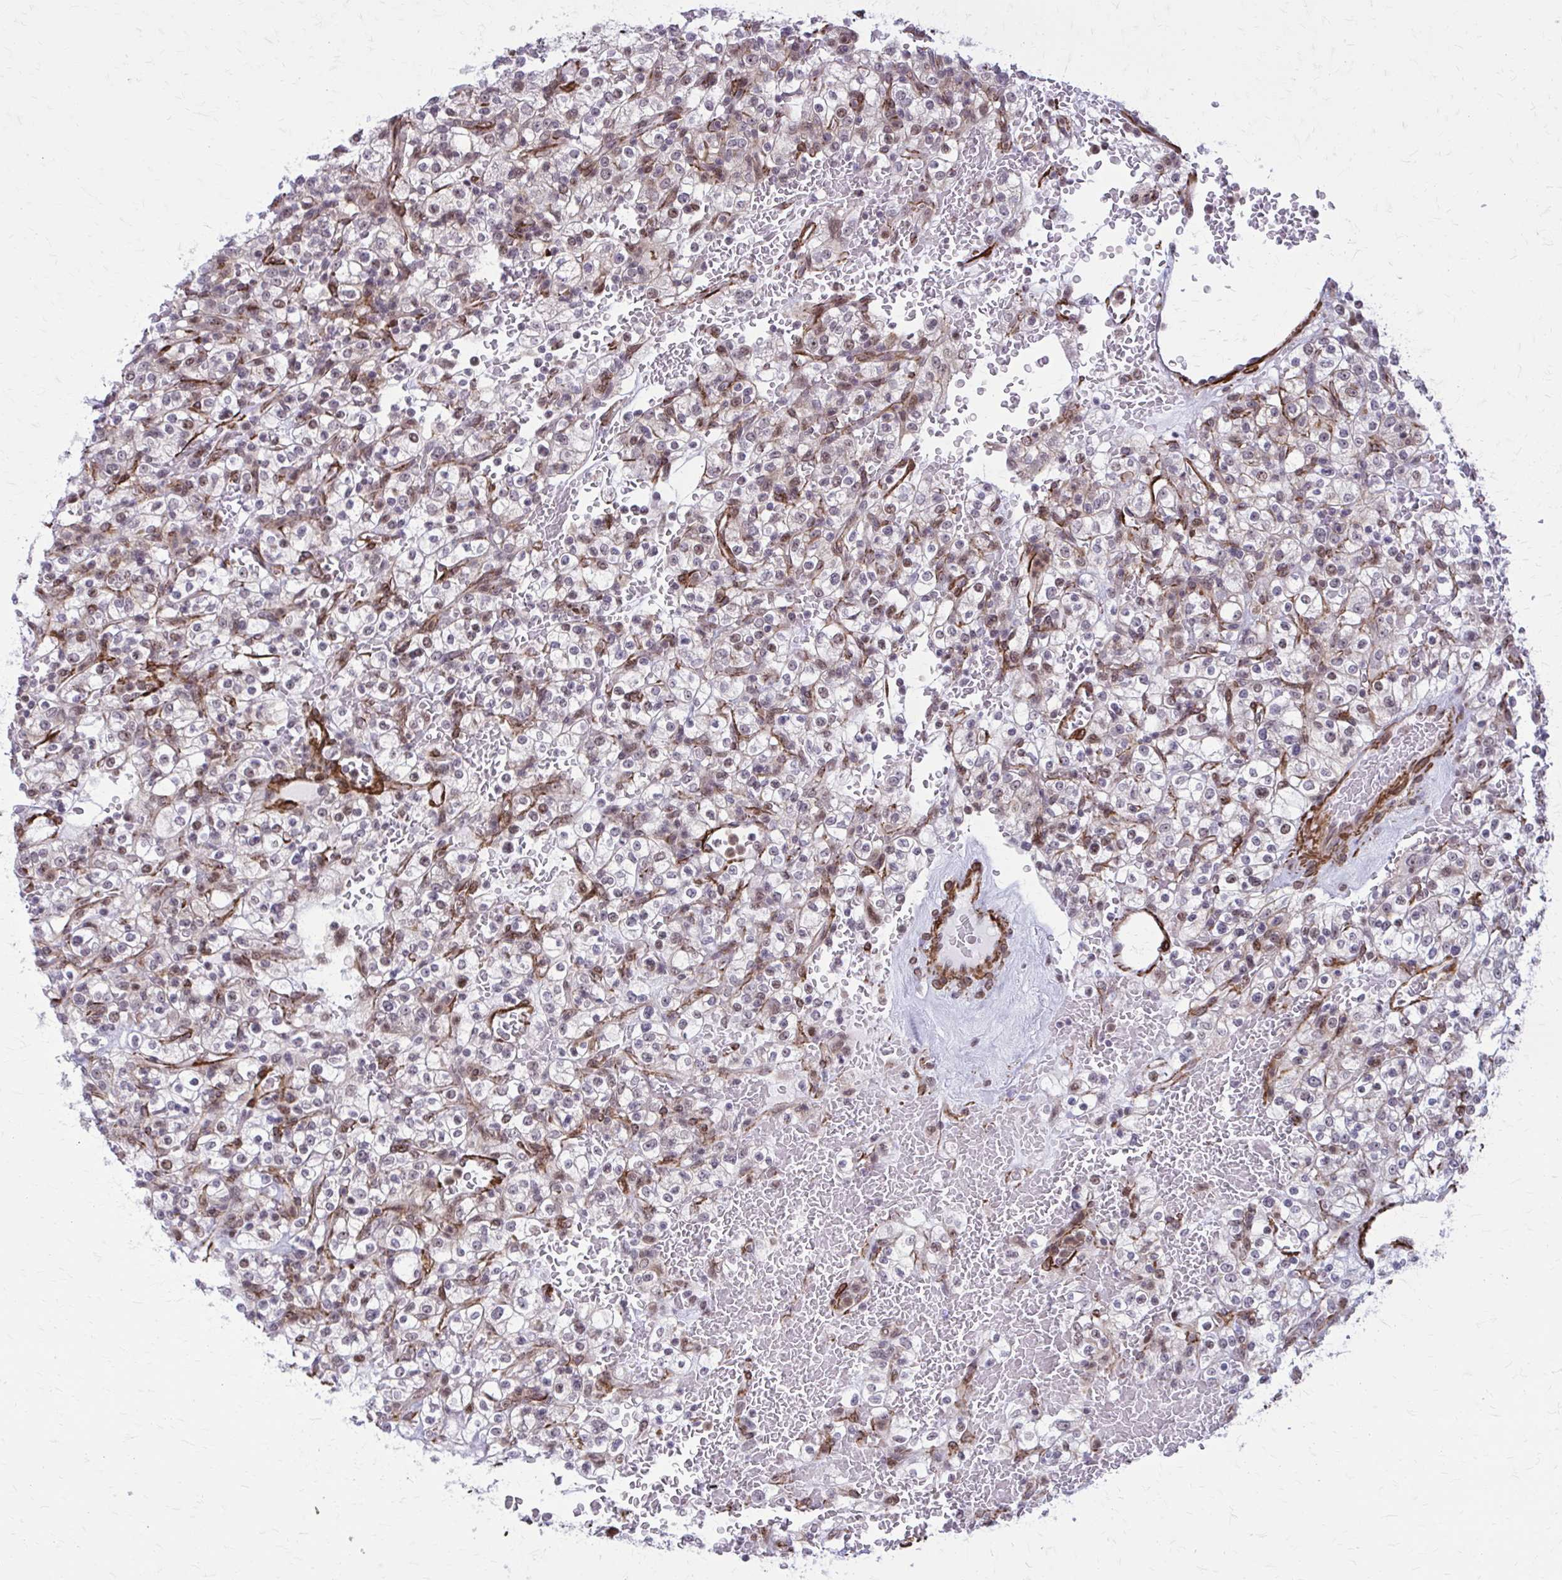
{"staining": {"intensity": "negative", "quantity": "none", "location": "none"}, "tissue": "renal cancer", "cell_type": "Tumor cells", "image_type": "cancer", "snomed": [{"axis": "morphology", "description": "Normal tissue, NOS"}, {"axis": "morphology", "description": "Adenocarcinoma, NOS"}, {"axis": "topography", "description": "Kidney"}], "caption": "Renal cancer was stained to show a protein in brown. There is no significant staining in tumor cells.", "gene": "NRBF2", "patient": {"sex": "female", "age": 72}}